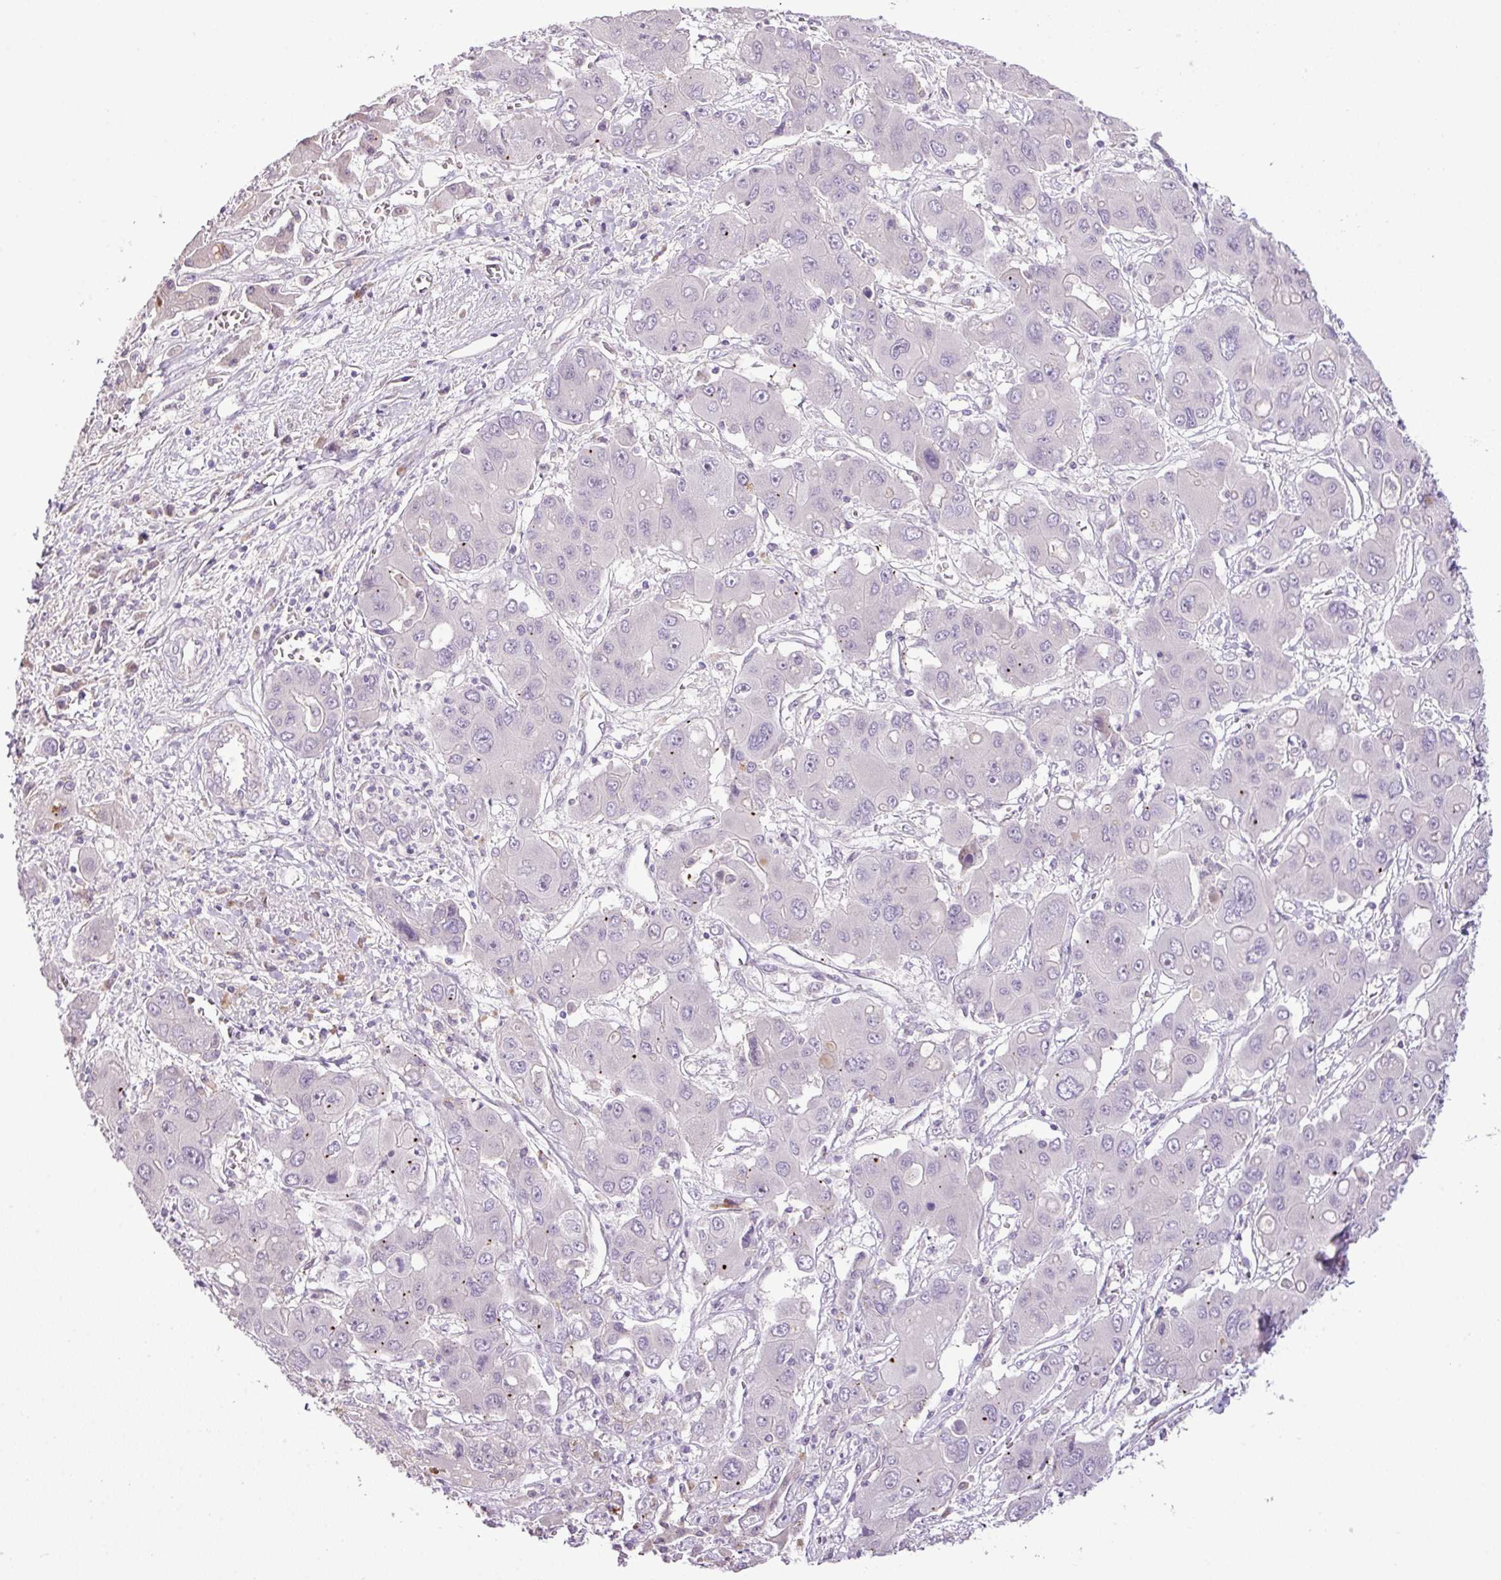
{"staining": {"intensity": "negative", "quantity": "none", "location": "none"}, "tissue": "liver cancer", "cell_type": "Tumor cells", "image_type": "cancer", "snomed": [{"axis": "morphology", "description": "Cholangiocarcinoma"}, {"axis": "topography", "description": "Liver"}], "caption": "This is a micrograph of immunohistochemistry (IHC) staining of liver cancer (cholangiocarcinoma), which shows no positivity in tumor cells. (DAB (3,3'-diaminobenzidine) IHC with hematoxylin counter stain).", "gene": "DNAJB13", "patient": {"sex": "male", "age": 67}}